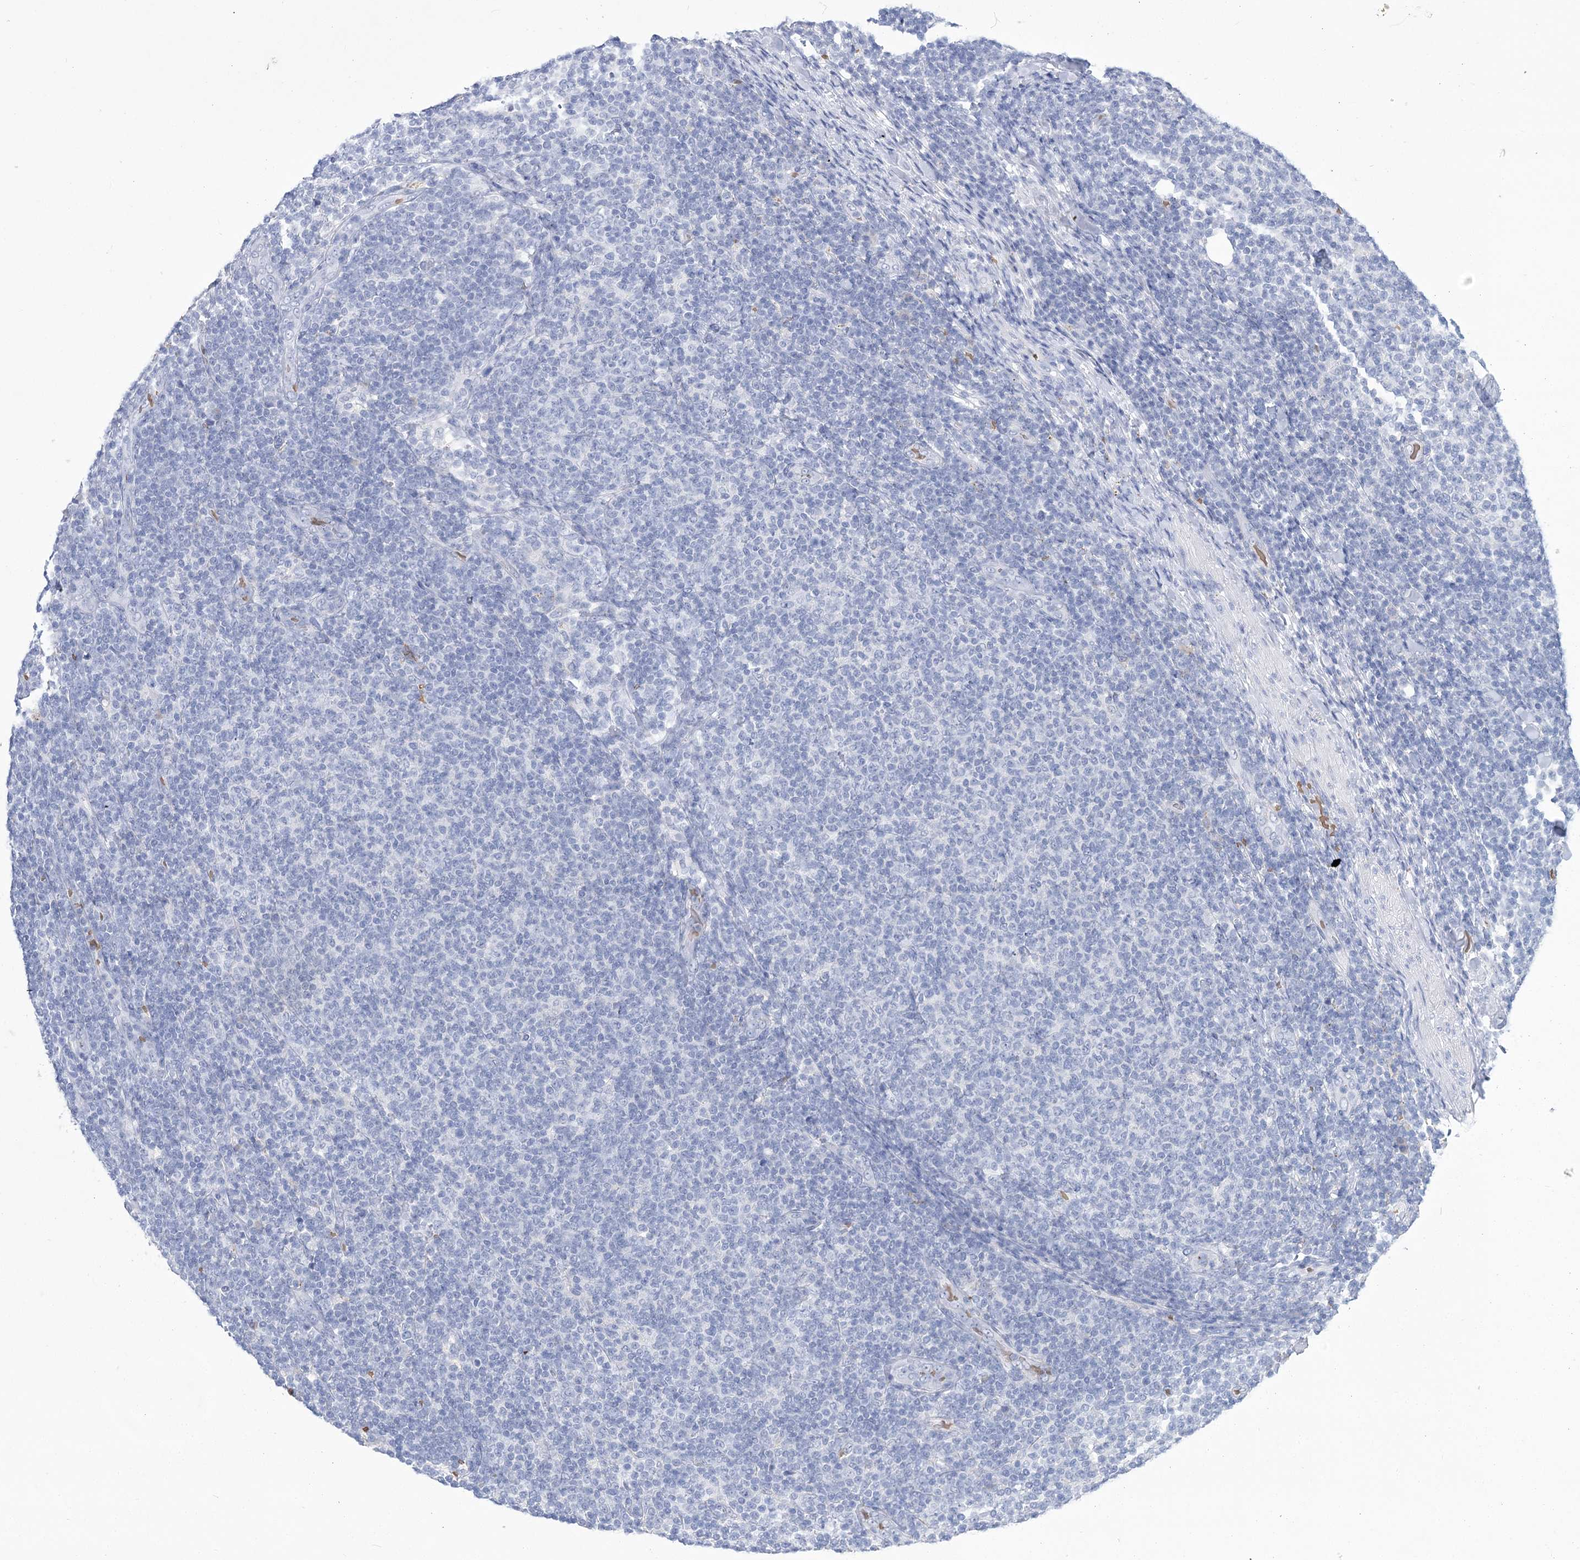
{"staining": {"intensity": "negative", "quantity": "none", "location": "none"}, "tissue": "lymphoma", "cell_type": "Tumor cells", "image_type": "cancer", "snomed": [{"axis": "morphology", "description": "Malignant lymphoma, non-Hodgkin's type, Low grade"}, {"axis": "topography", "description": "Lymph node"}], "caption": "IHC photomicrograph of human low-grade malignant lymphoma, non-Hodgkin's type stained for a protein (brown), which shows no expression in tumor cells.", "gene": "HBA1", "patient": {"sex": "male", "age": 66}}